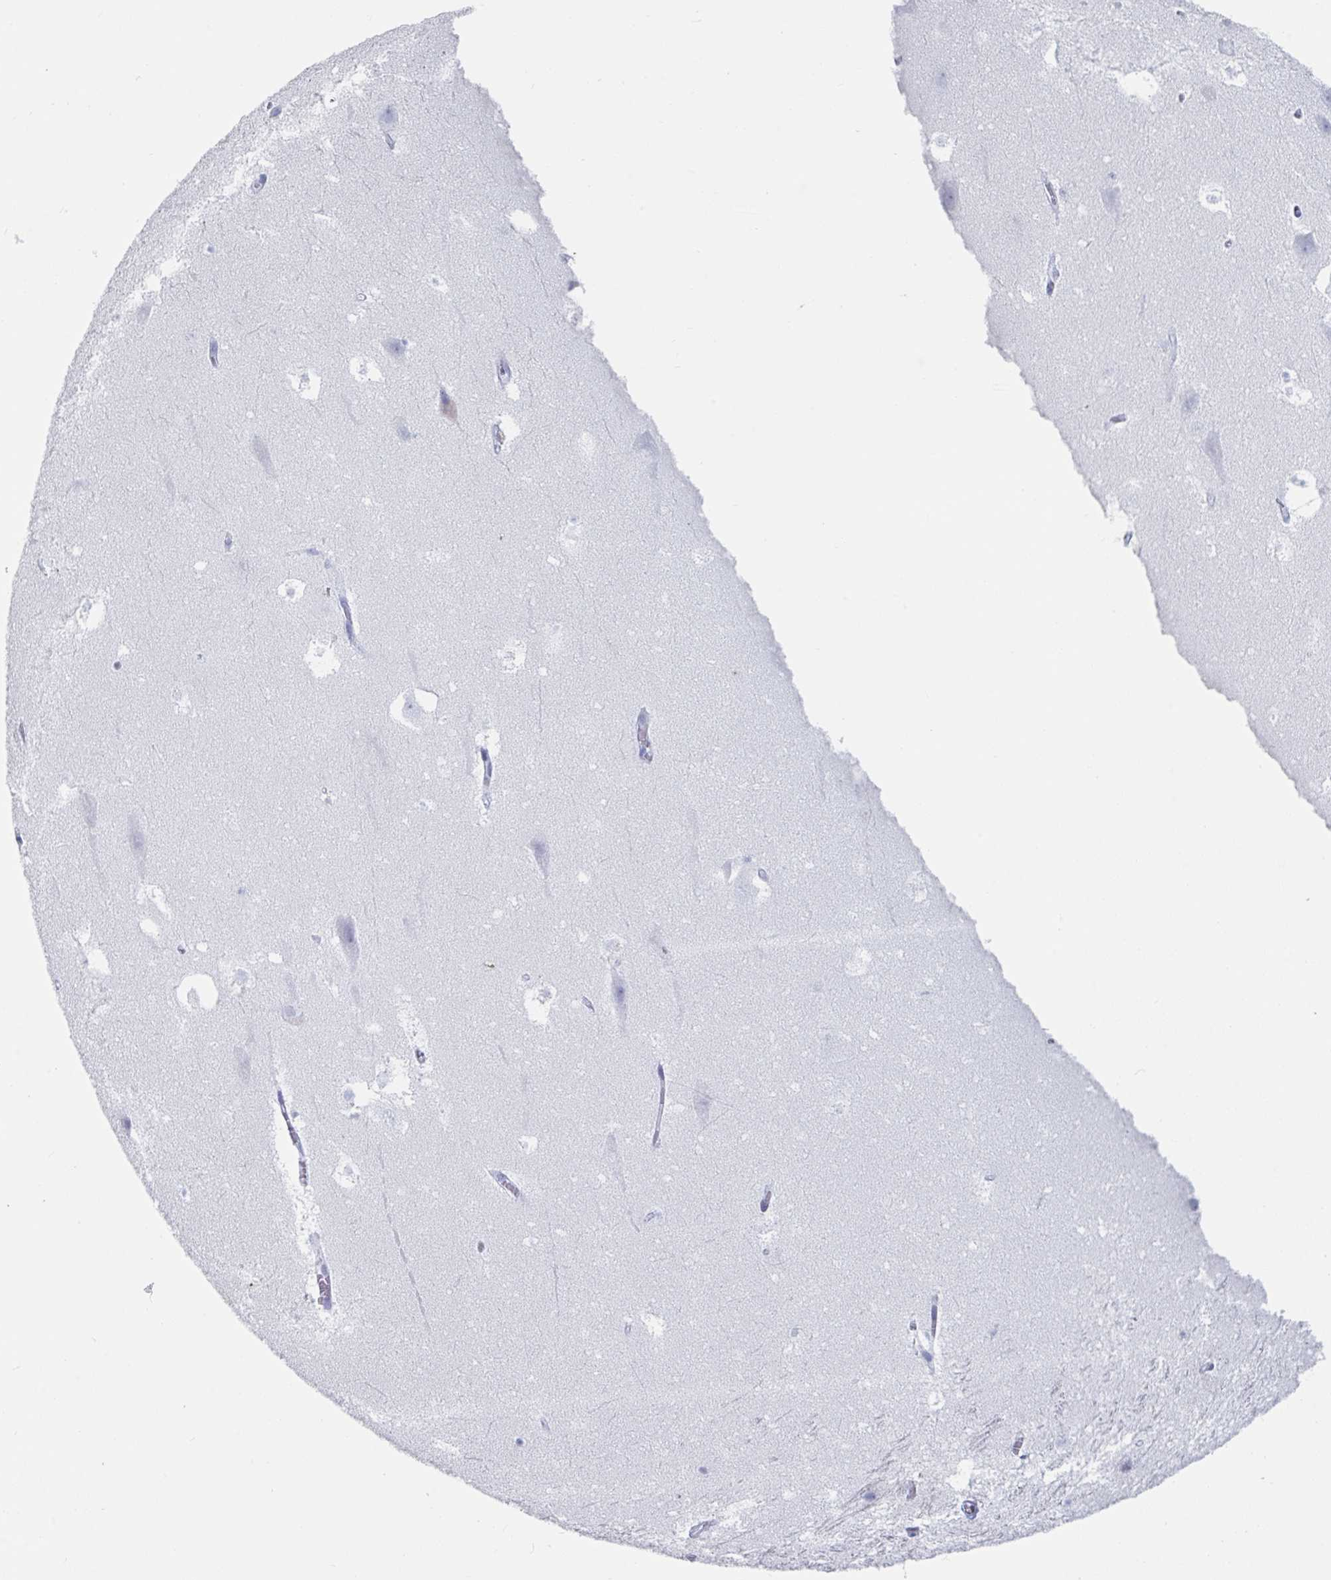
{"staining": {"intensity": "negative", "quantity": "none", "location": "none"}, "tissue": "hippocampus", "cell_type": "Glial cells", "image_type": "normal", "snomed": [{"axis": "morphology", "description": "Normal tissue, NOS"}, {"axis": "topography", "description": "Hippocampus"}], "caption": "Glial cells show no significant expression in benign hippocampus. The staining was performed using DAB to visualize the protein expression in brown, while the nuclei were stained in blue with hematoxylin (Magnification: 20x).", "gene": "NR1H2", "patient": {"sex": "female", "age": 42}}